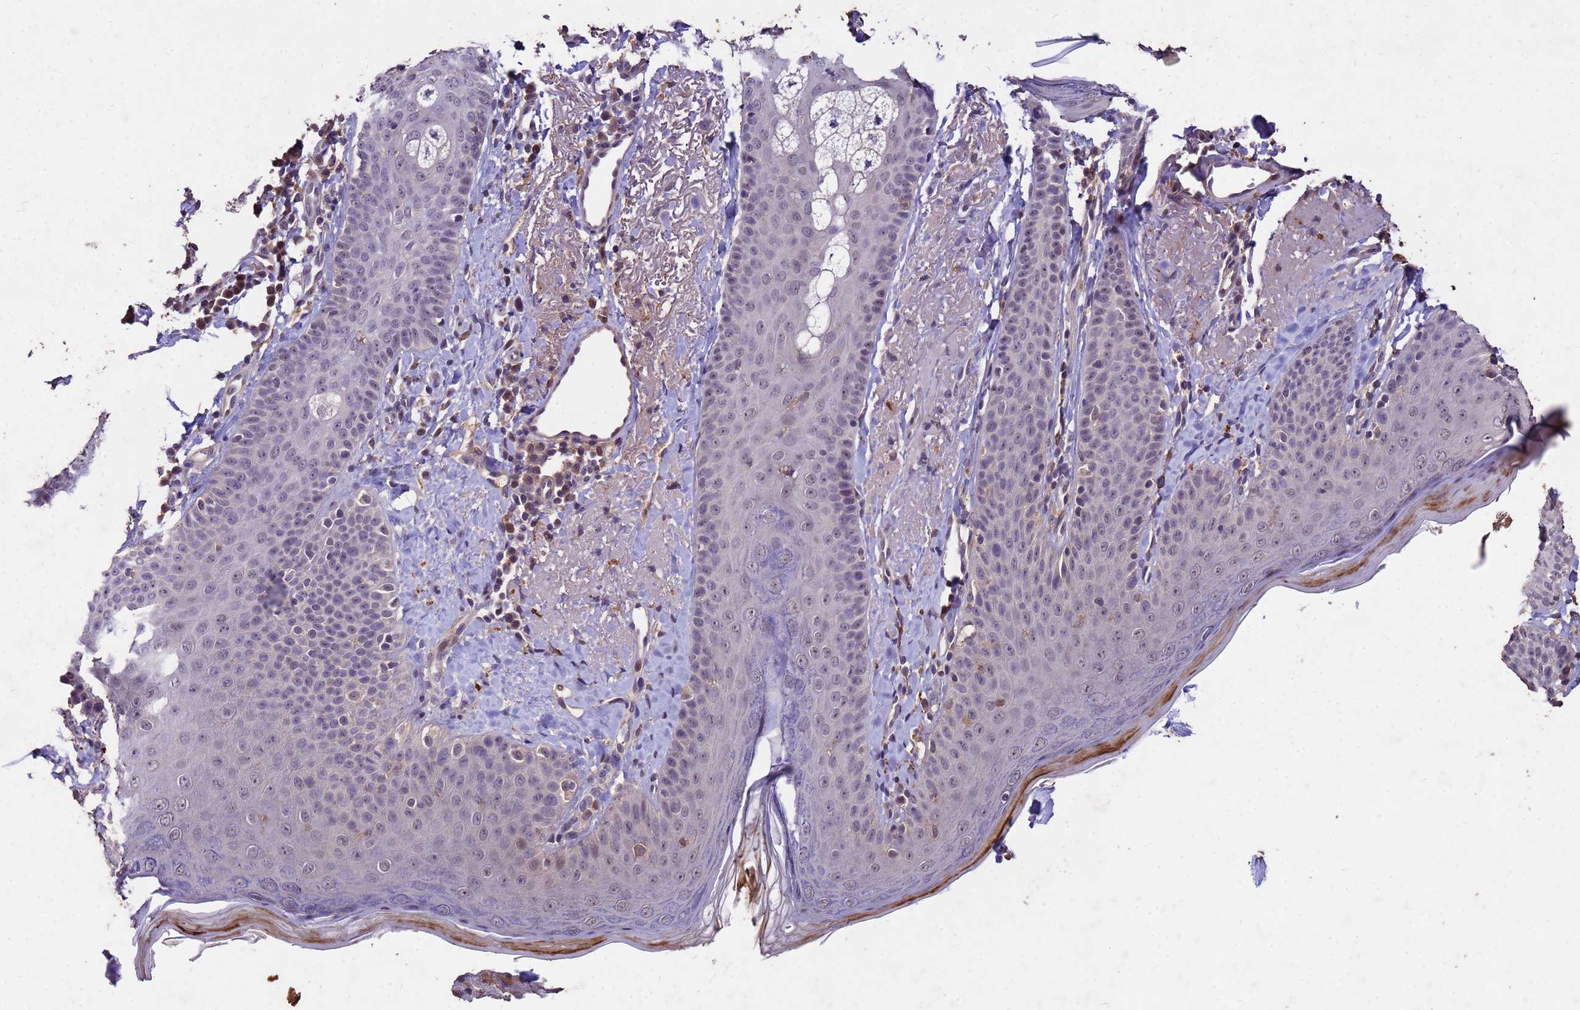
{"staining": {"intensity": "weak", "quantity": ">75%", "location": "cytoplasmic/membranous,nuclear"}, "tissue": "skin", "cell_type": "Fibroblasts", "image_type": "normal", "snomed": [{"axis": "morphology", "description": "Normal tissue, NOS"}, {"axis": "topography", "description": "Skin"}], "caption": "An image showing weak cytoplasmic/membranous,nuclear expression in approximately >75% of fibroblasts in normal skin, as visualized by brown immunohistochemical staining.", "gene": "TOR4A", "patient": {"sex": "male", "age": 57}}